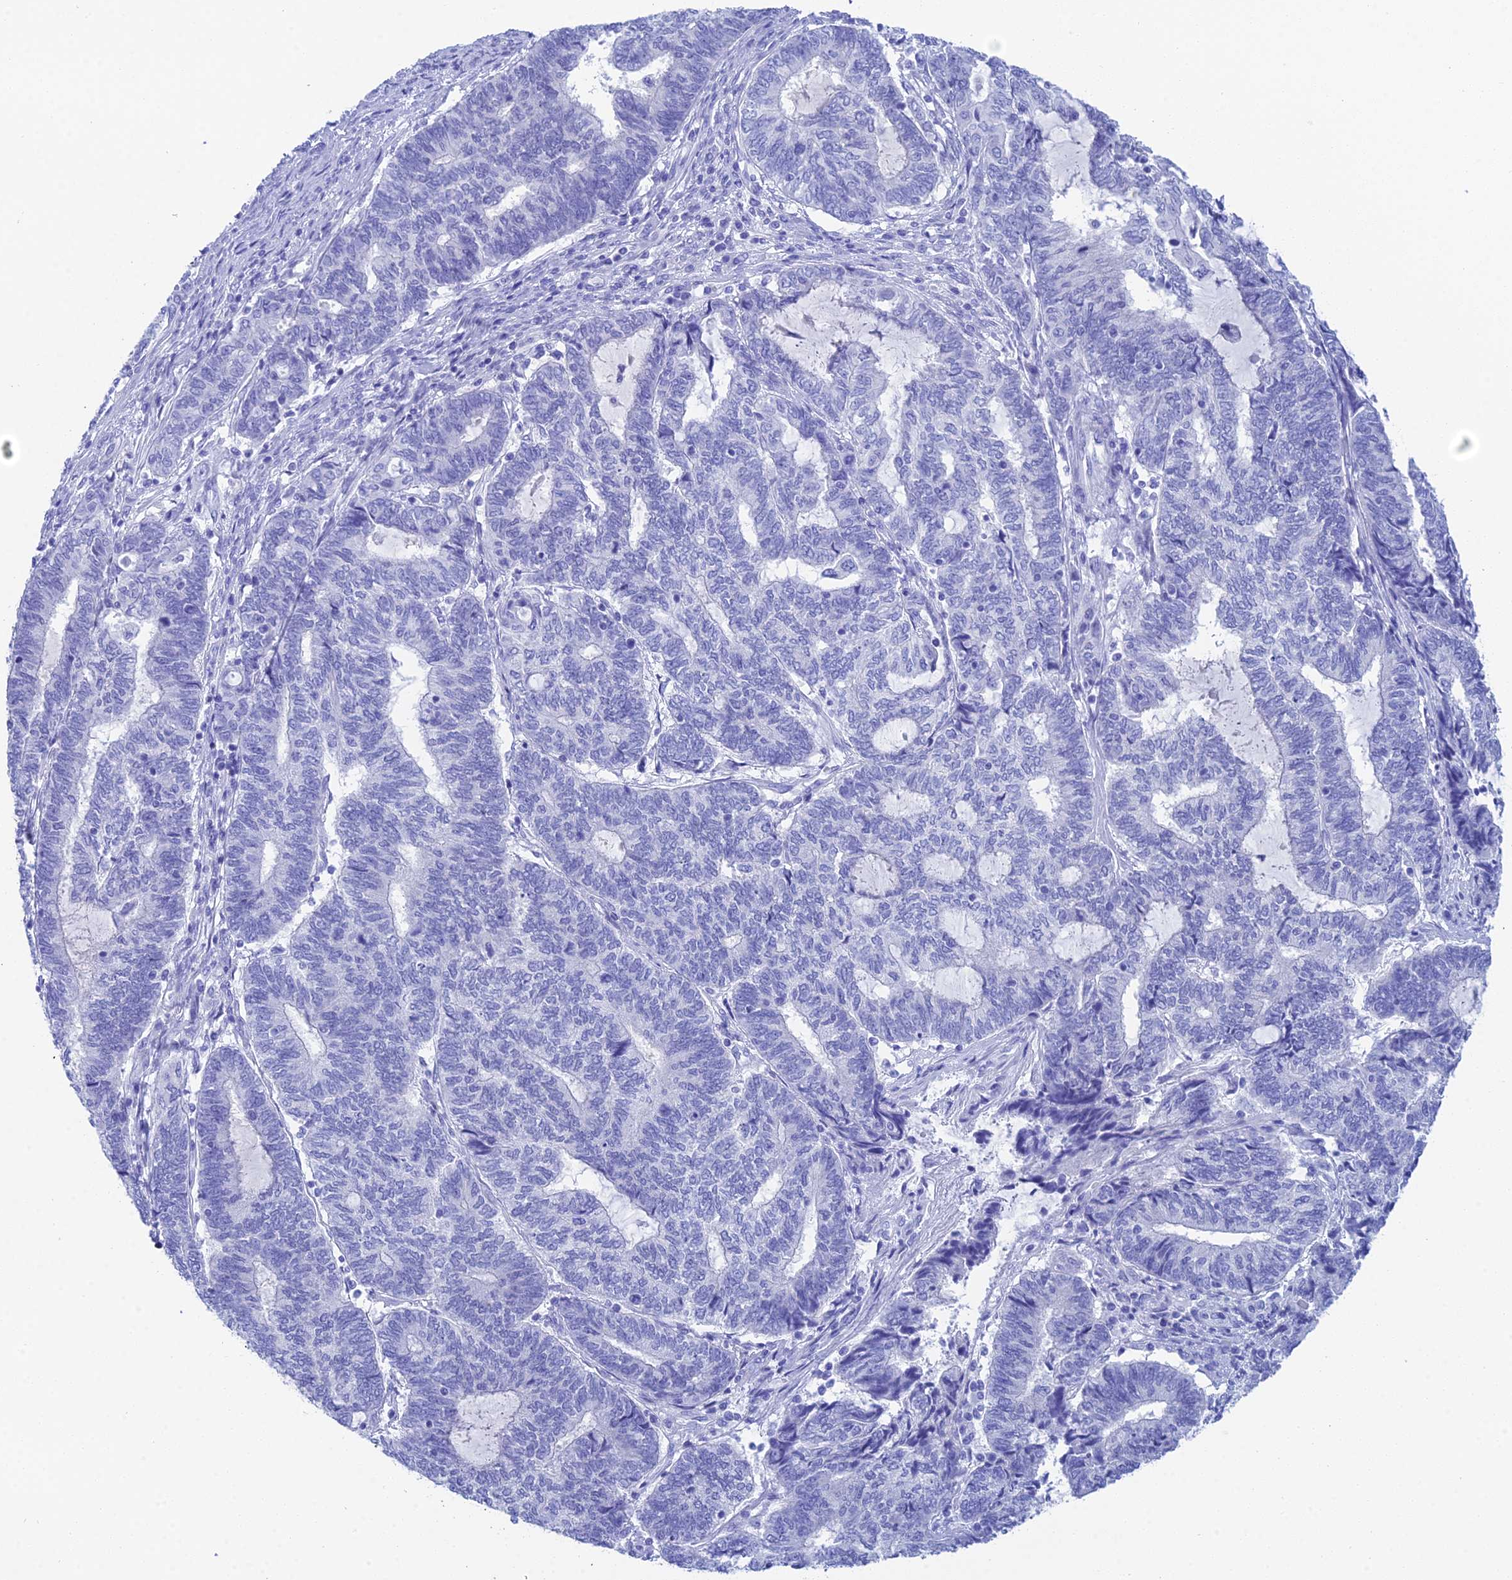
{"staining": {"intensity": "negative", "quantity": "none", "location": "none"}, "tissue": "endometrial cancer", "cell_type": "Tumor cells", "image_type": "cancer", "snomed": [{"axis": "morphology", "description": "Adenocarcinoma, NOS"}, {"axis": "topography", "description": "Uterus"}, {"axis": "topography", "description": "Endometrium"}], "caption": "High power microscopy photomicrograph of an IHC micrograph of adenocarcinoma (endometrial), revealing no significant expression in tumor cells. (Brightfield microscopy of DAB (3,3'-diaminobenzidine) immunohistochemistry (IHC) at high magnification).", "gene": "REG1A", "patient": {"sex": "female", "age": 70}}